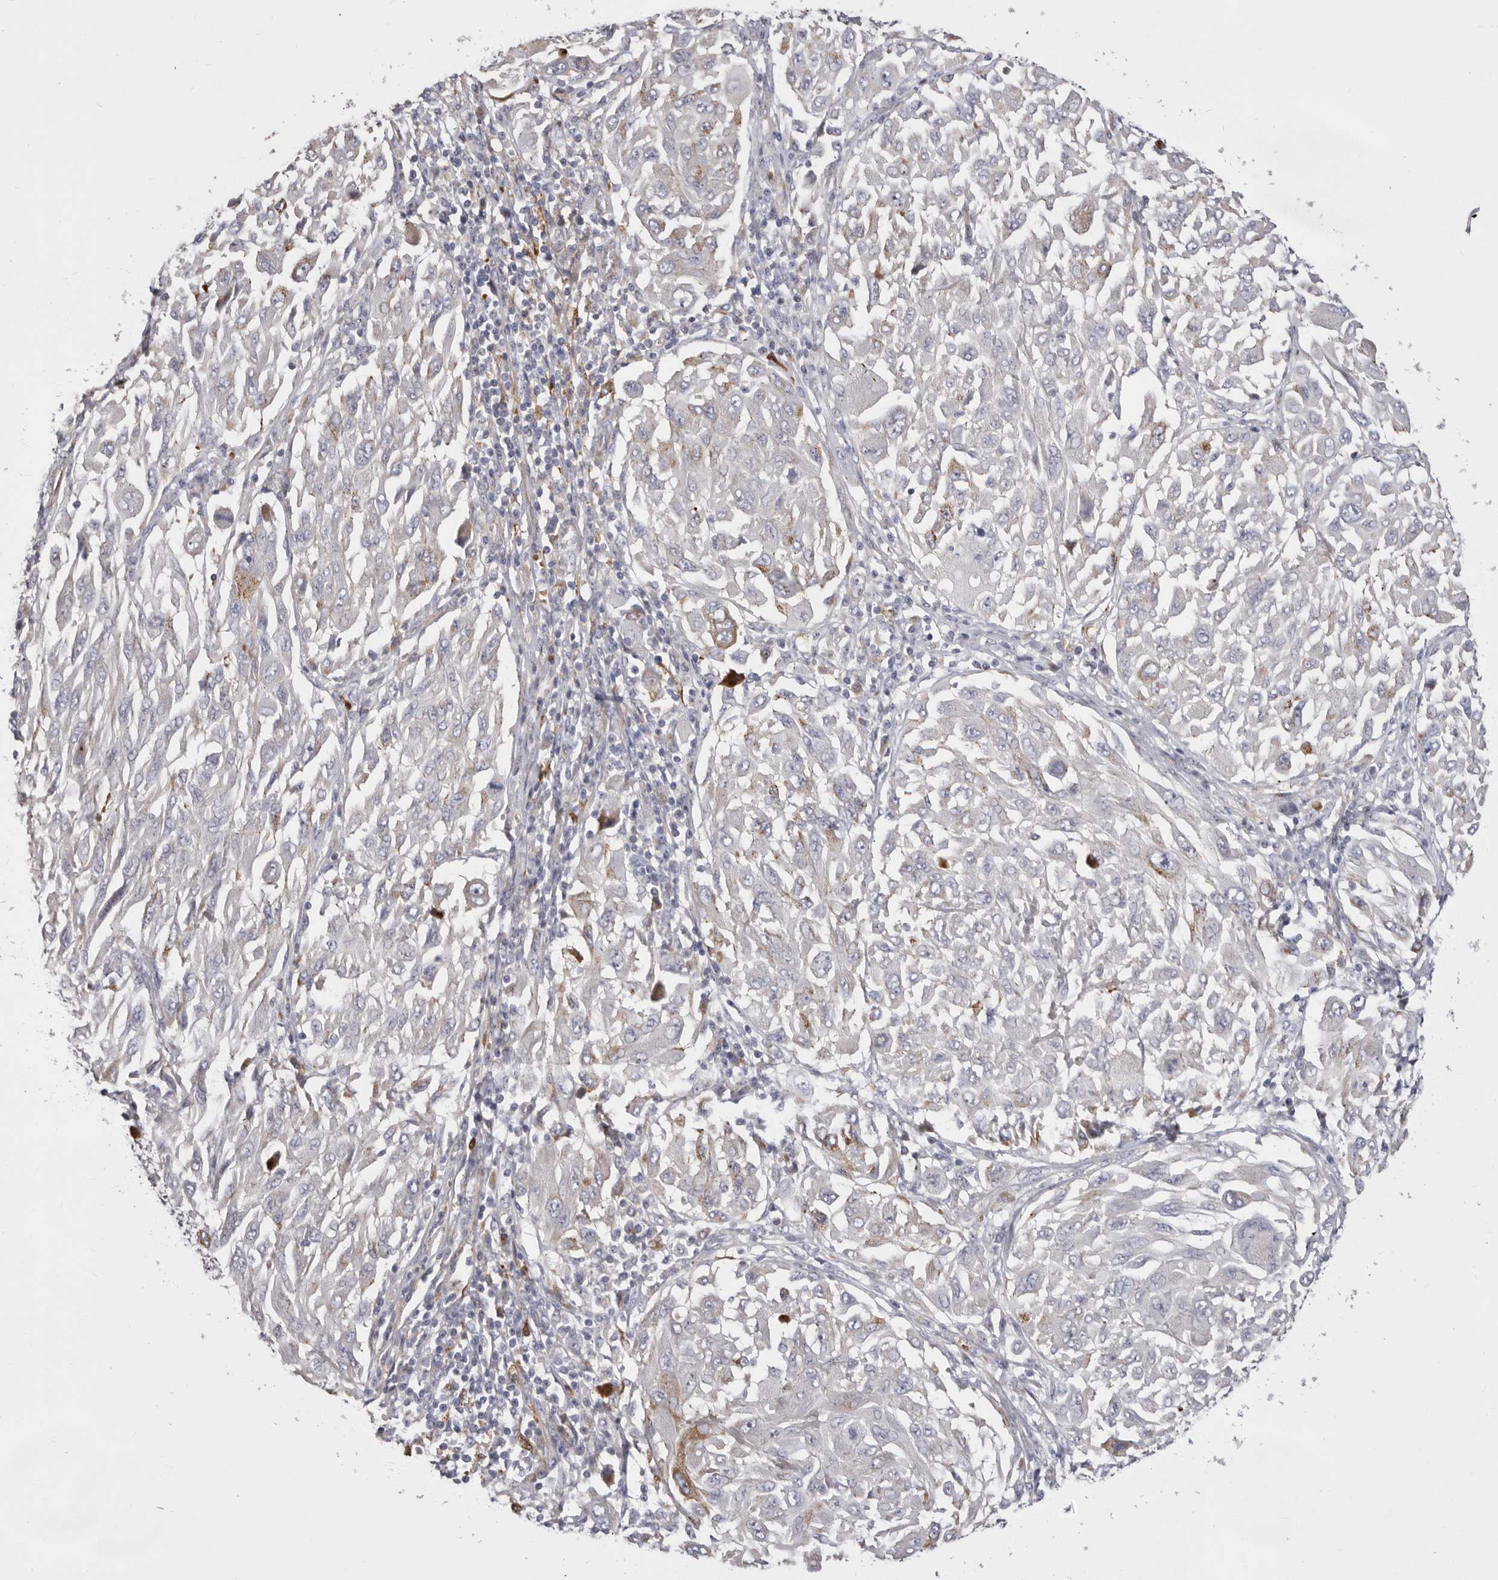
{"staining": {"intensity": "negative", "quantity": "none", "location": "none"}, "tissue": "melanoma", "cell_type": "Tumor cells", "image_type": "cancer", "snomed": [{"axis": "morphology", "description": "Malignant melanoma, NOS"}, {"axis": "topography", "description": "Skin"}], "caption": "A high-resolution histopathology image shows immunohistochemistry staining of melanoma, which reveals no significant staining in tumor cells.", "gene": "NUBPL", "patient": {"sex": "female", "age": 91}}